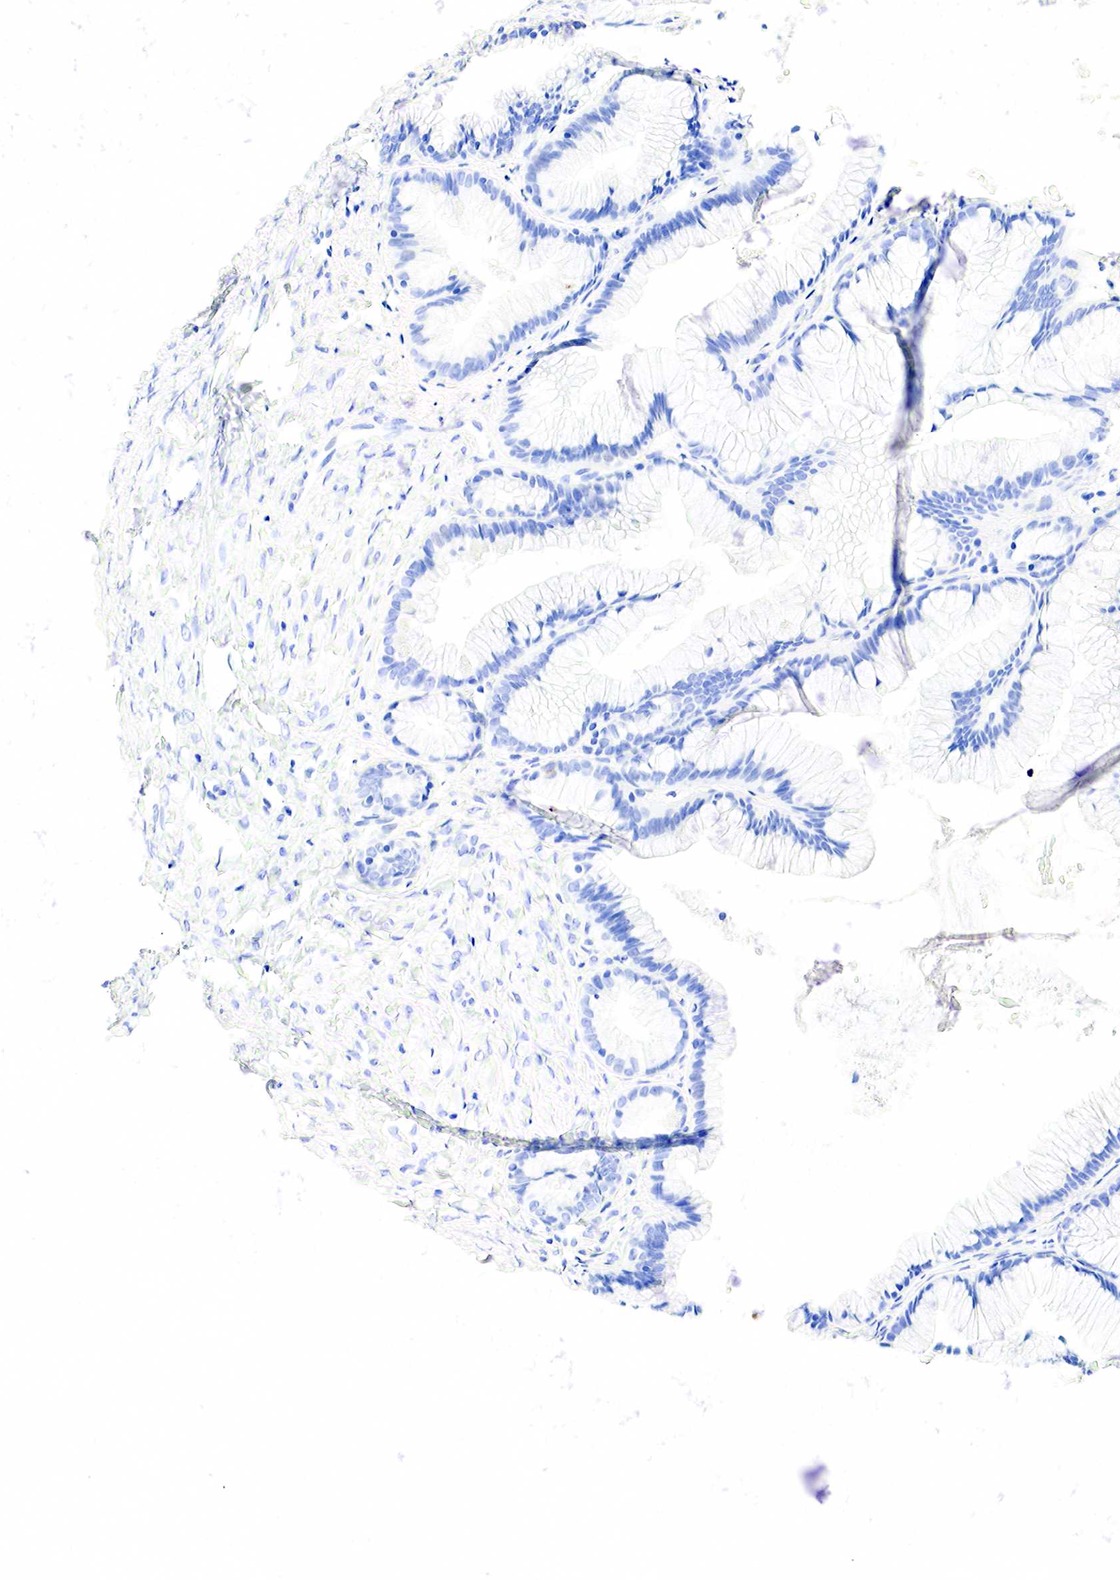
{"staining": {"intensity": "negative", "quantity": "none", "location": "none"}, "tissue": "ovarian cancer", "cell_type": "Tumor cells", "image_type": "cancer", "snomed": [{"axis": "morphology", "description": "Cystadenocarcinoma, mucinous, NOS"}, {"axis": "topography", "description": "Ovary"}], "caption": "Micrograph shows no significant protein staining in tumor cells of ovarian cancer. (Brightfield microscopy of DAB IHC at high magnification).", "gene": "FUT4", "patient": {"sex": "female", "age": 41}}